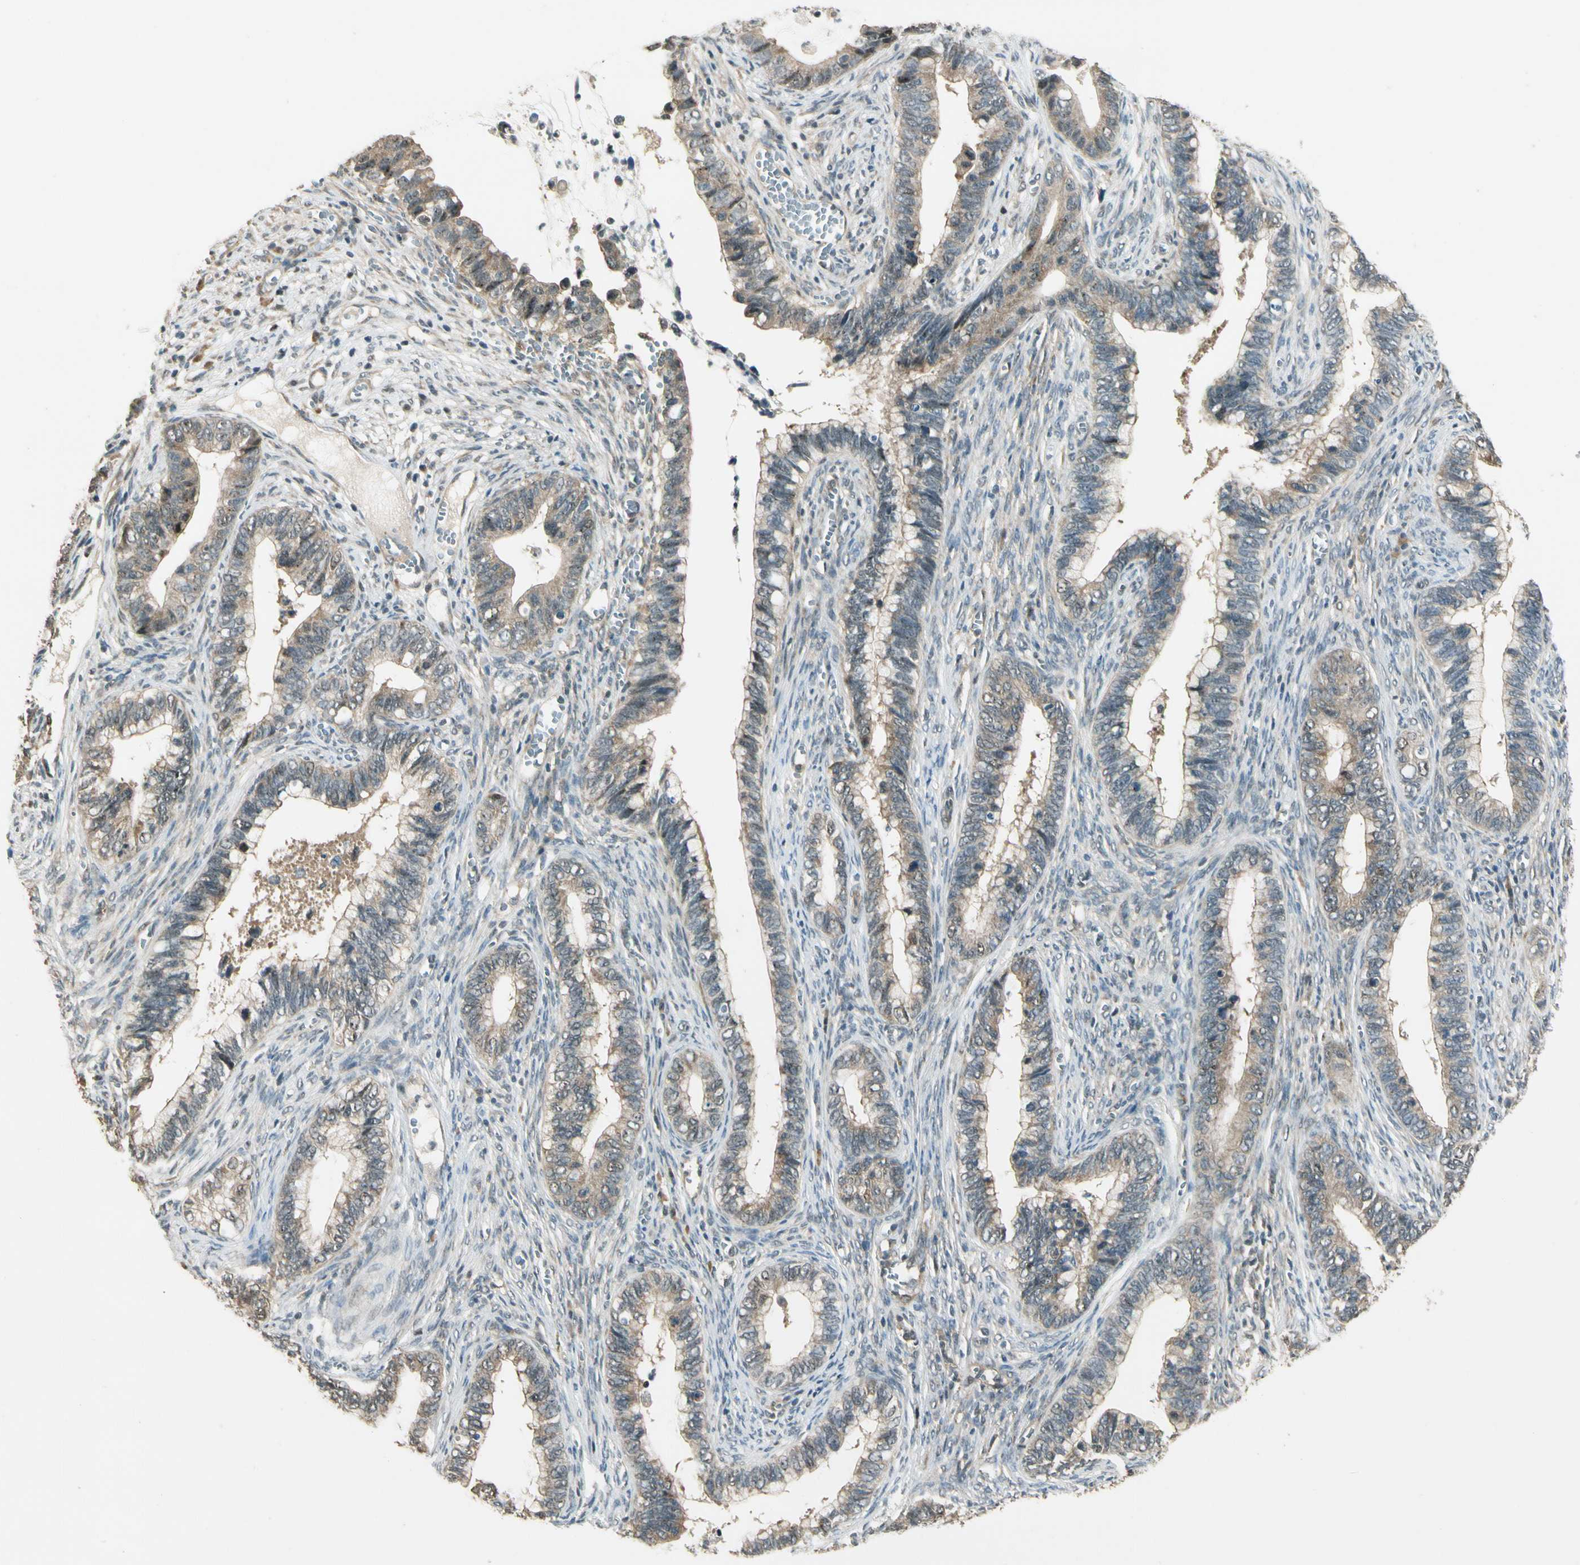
{"staining": {"intensity": "weak", "quantity": ">75%", "location": "cytoplasmic/membranous"}, "tissue": "cervical cancer", "cell_type": "Tumor cells", "image_type": "cancer", "snomed": [{"axis": "morphology", "description": "Adenocarcinoma, NOS"}, {"axis": "topography", "description": "Cervix"}], "caption": "An IHC image of tumor tissue is shown. Protein staining in brown labels weak cytoplasmic/membranous positivity in cervical adenocarcinoma within tumor cells.", "gene": "MCPH1", "patient": {"sex": "female", "age": 44}}